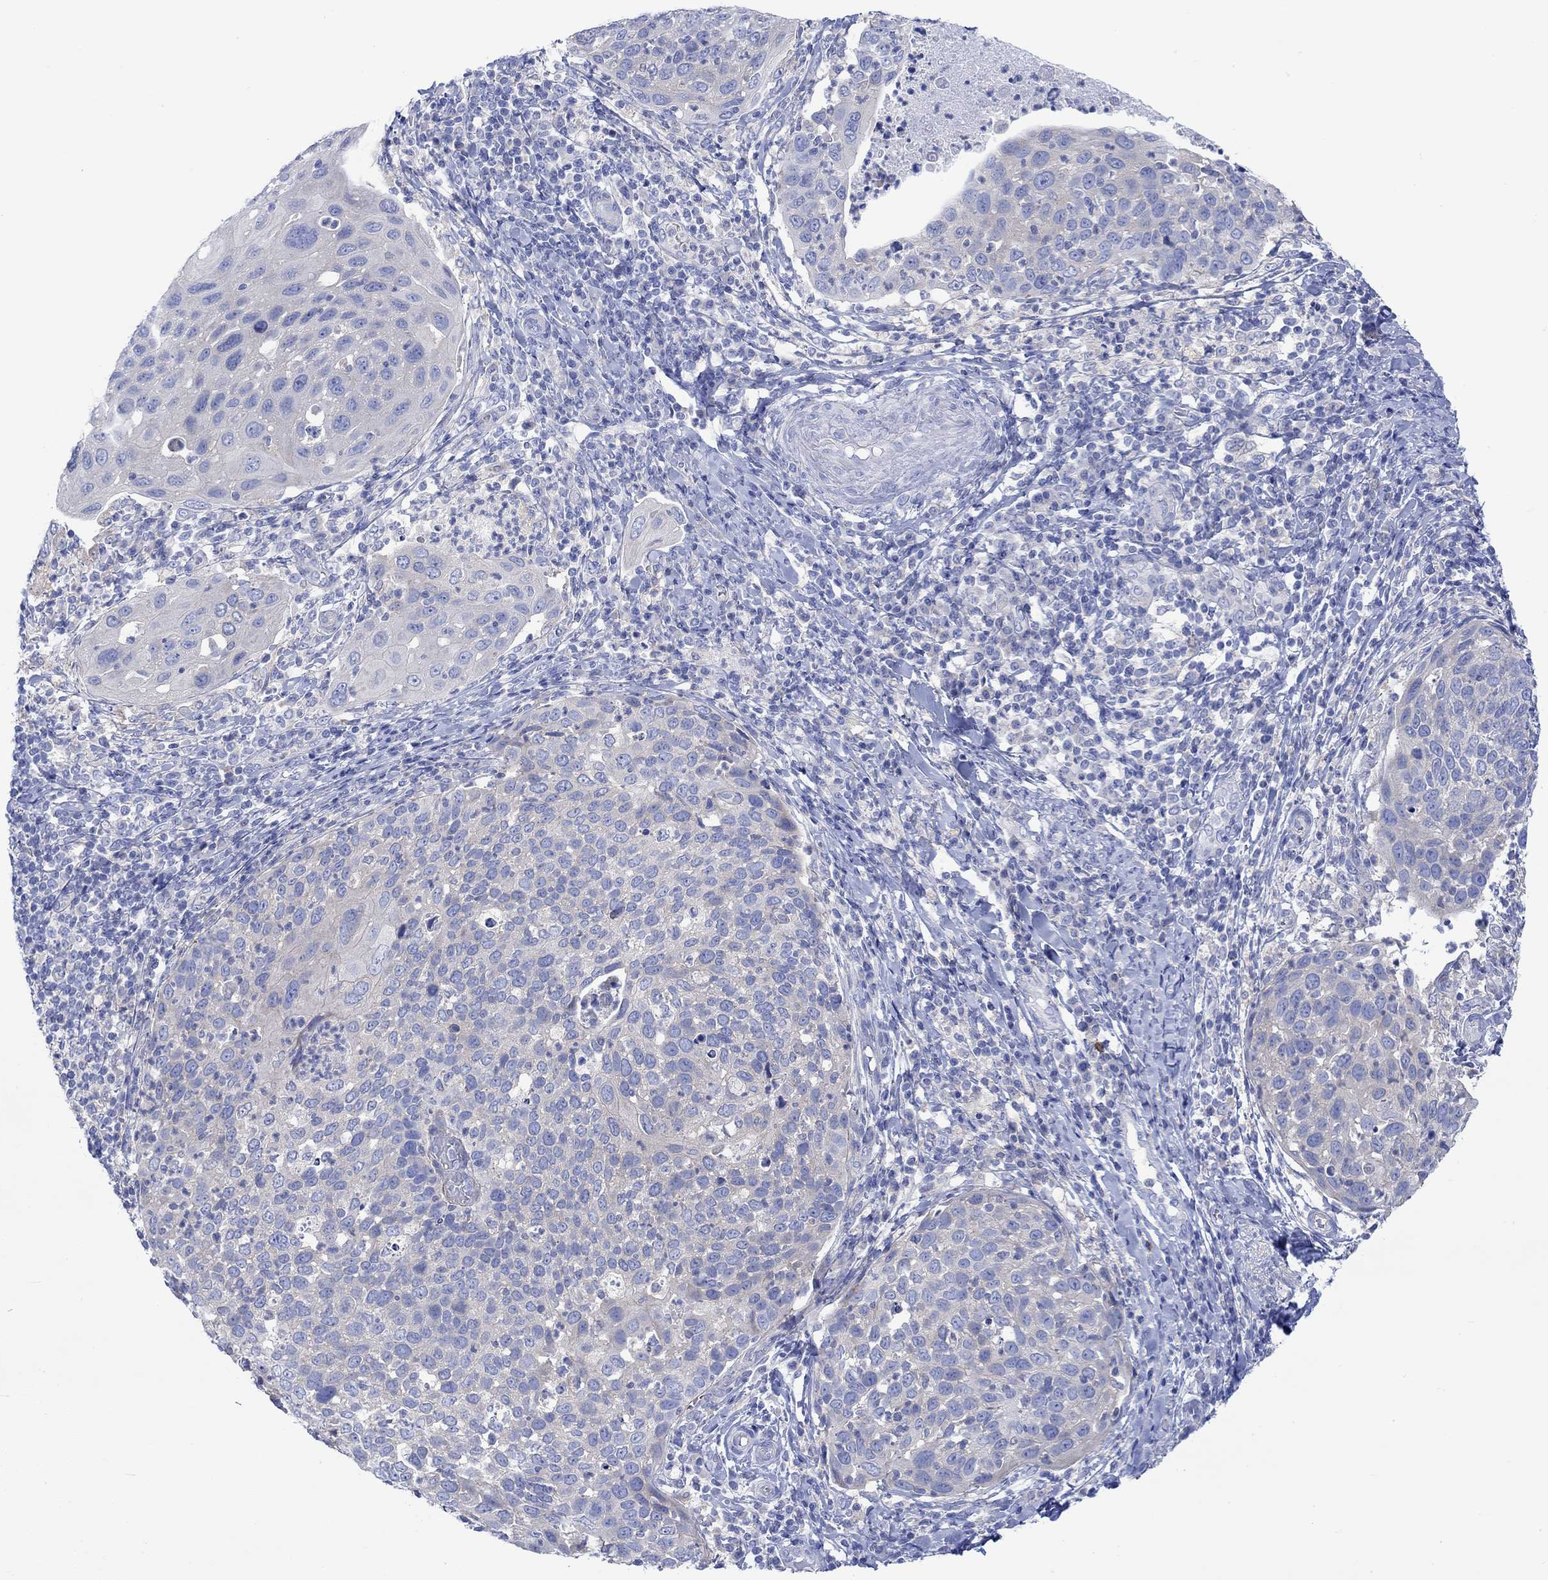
{"staining": {"intensity": "negative", "quantity": "none", "location": "none"}, "tissue": "cervical cancer", "cell_type": "Tumor cells", "image_type": "cancer", "snomed": [{"axis": "morphology", "description": "Squamous cell carcinoma, NOS"}, {"axis": "topography", "description": "Cervix"}], "caption": "This photomicrograph is of squamous cell carcinoma (cervical) stained with IHC to label a protein in brown with the nuclei are counter-stained blue. There is no positivity in tumor cells. The staining was performed using DAB (3,3'-diaminobenzidine) to visualize the protein expression in brown, while the nuclei were stained in blue with hematoxylin (Magnification: 20x).", "gene": "REEP6", "patient": {"sex": "female", "age": 54}}